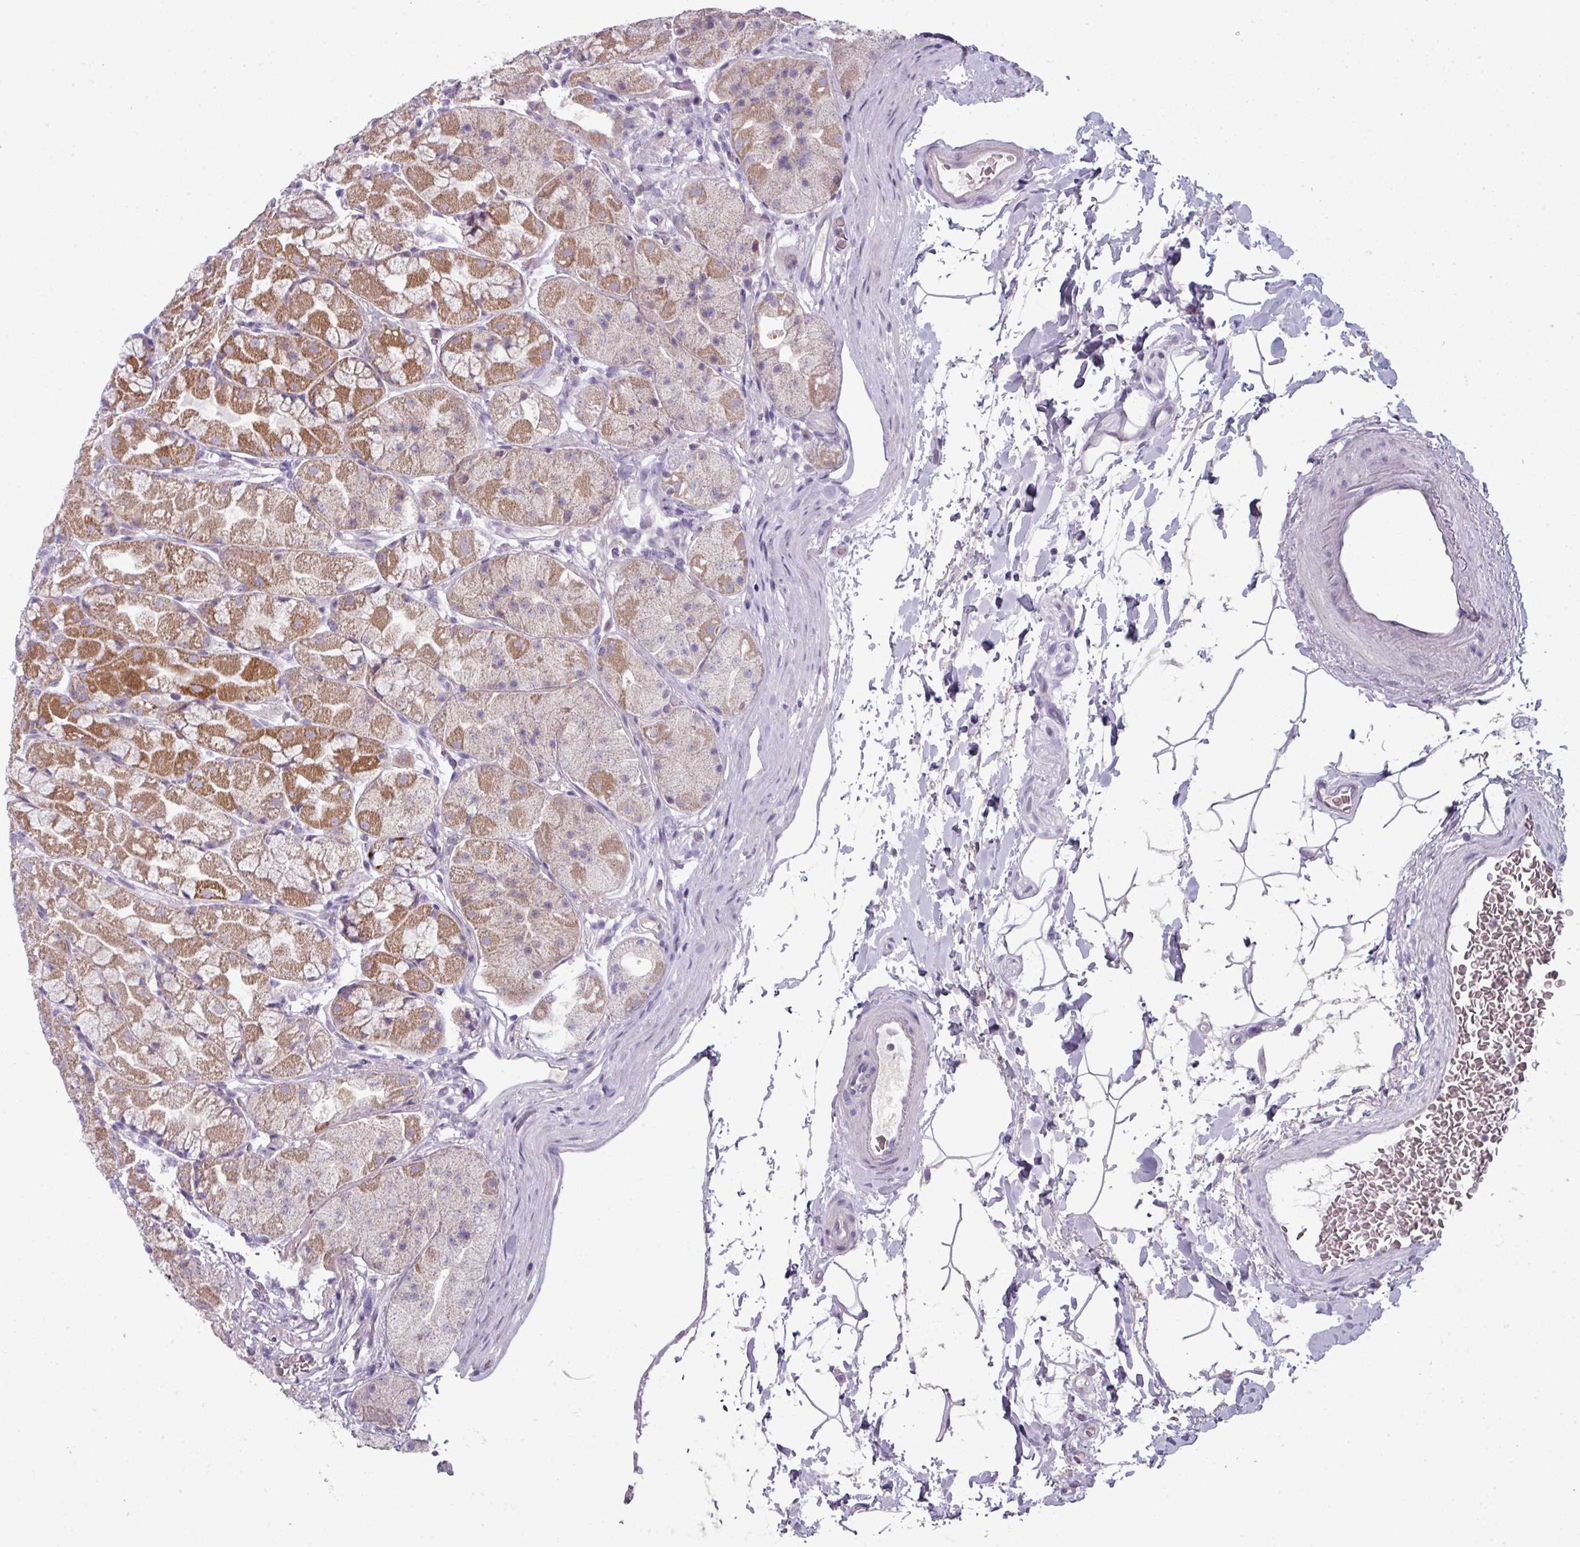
{"staining": {"intensity": "strong", "quantity": ">75%", "location": "cytoplasmic/membranous"}, "tissue": "stomach", "cell_type": "Glandular cells", "image_type": "normal", "snomed": [{"axis": "morphology", "description": "Normal tissue, NOS"}, {"axis": "topography", "description": "Stomach"}], "caption": "Immunohistochemistry (IHC) (DAB (3,3'-diaminobenzidine)) staining of unremarkable stomach displays strong cytoplasmic/membranous protein expression in about >75% of glandular cells.", "gene": "ZNF615", "patient": {"sex": "male", "age": 57}}